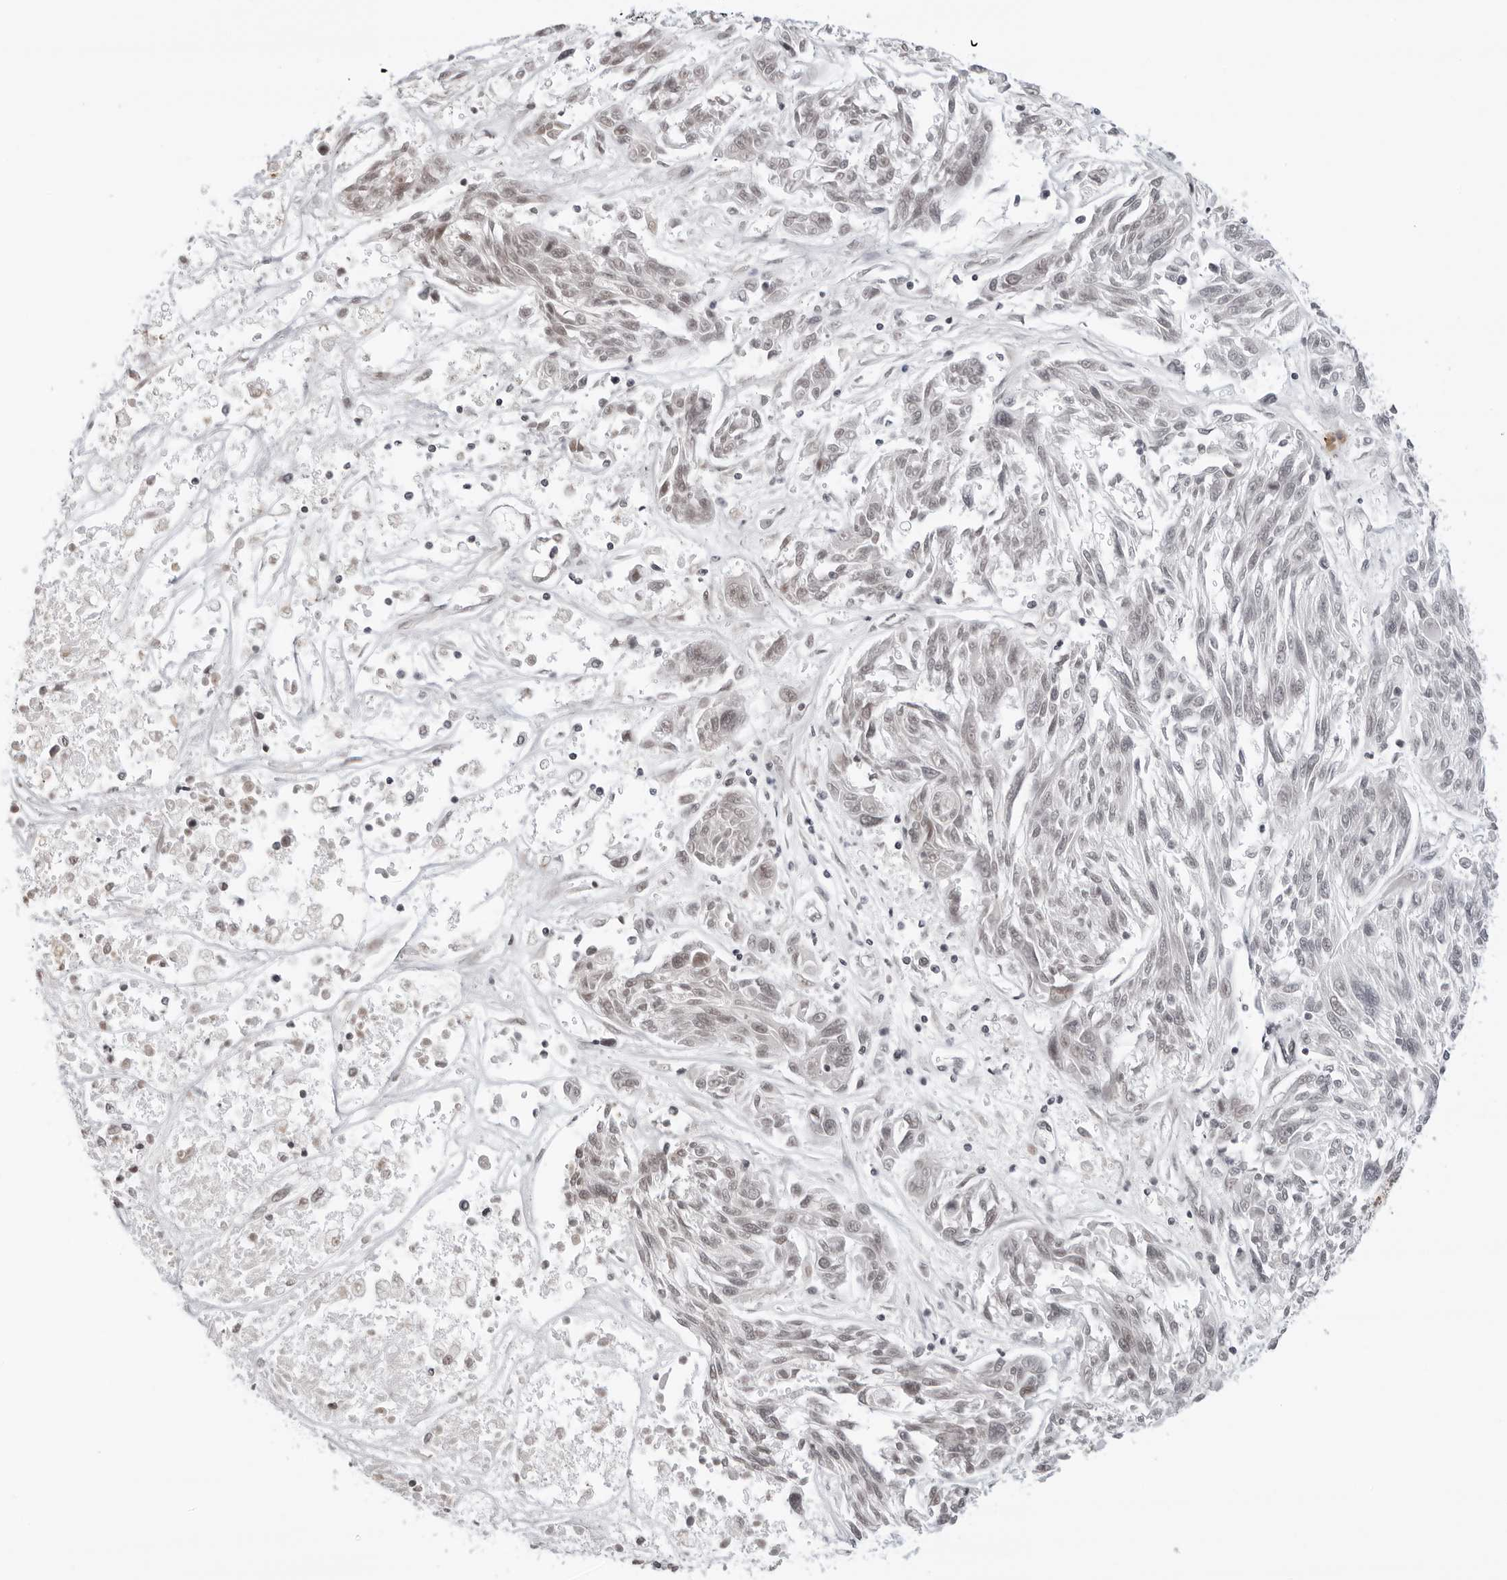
{"staining": {"intensity": "negative", "quantity": "none", "location": "none"}, "tissue": "melanoma", "cell_type": "Tumor cells", "image_type": "cancer", "snomed": [{"axis": "morphology", "description": "Malignant melanoma, NOS"}, {"axis": "topography", "description": "Skin"}], "caption": "Tumor cells are negative for protein expression in human melanoma.", "gene": "MSH6", "patient": {"sex": "male", "age": 53}}